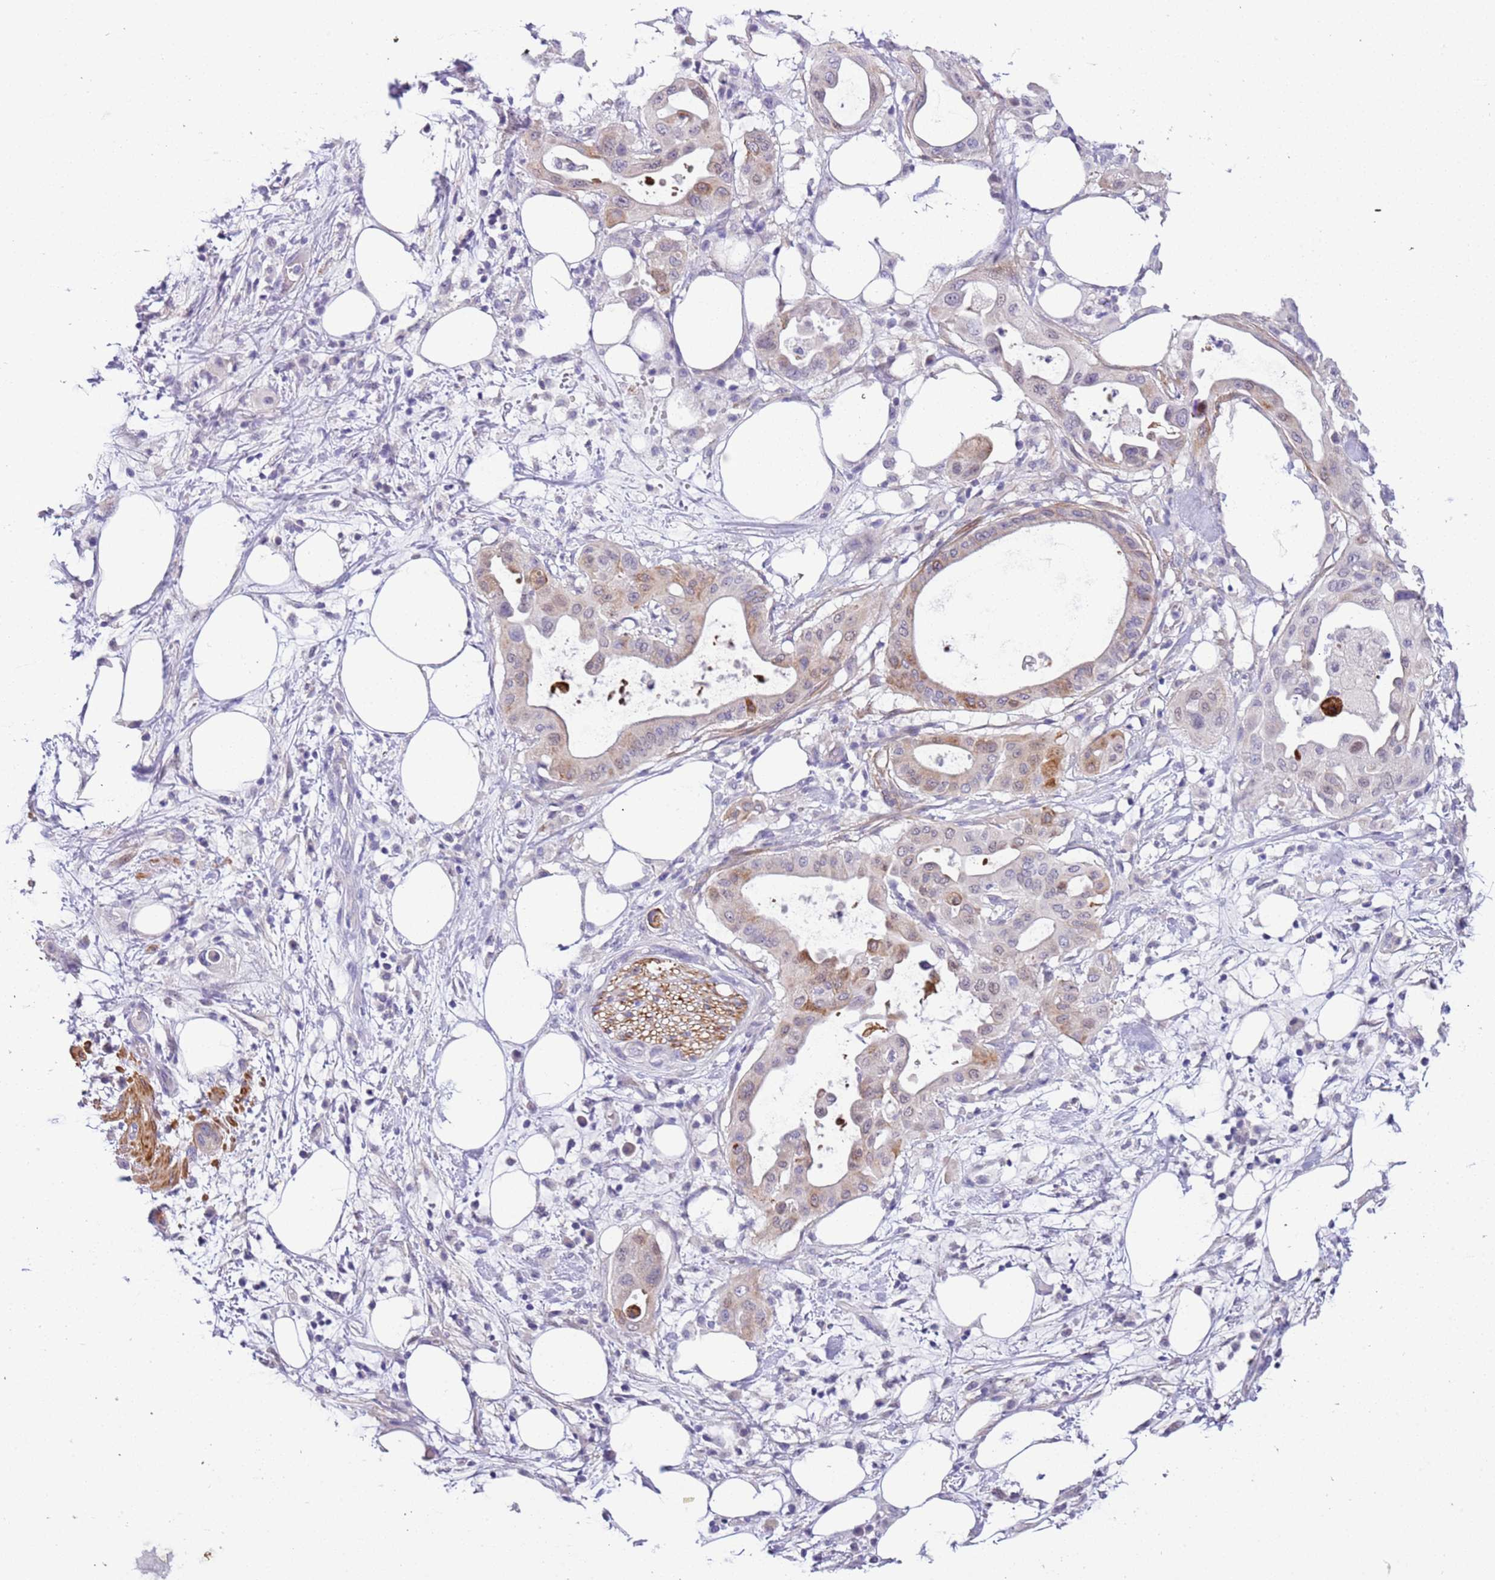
{"staining": {"intensity": "moderate", "quantity": "<25%", "location": "nuclear"}, "tissue": "pancreatic cancer", "cell_type": "Tumor cells", "image_type": "cancer", "snomed": [{"axis": "morphology", "description": "Adenocarcinoma, NOS"}, {"axis": "topography", "description": "Pancreas"}], "caption": "Tumor cells show low levels of moderate nuclear staining in about <25% of cells in human pancreatic cancer (adenocarcinoma).", "gene": "PLEKHH1", "patient": {"sex": "male", "age": 68}}